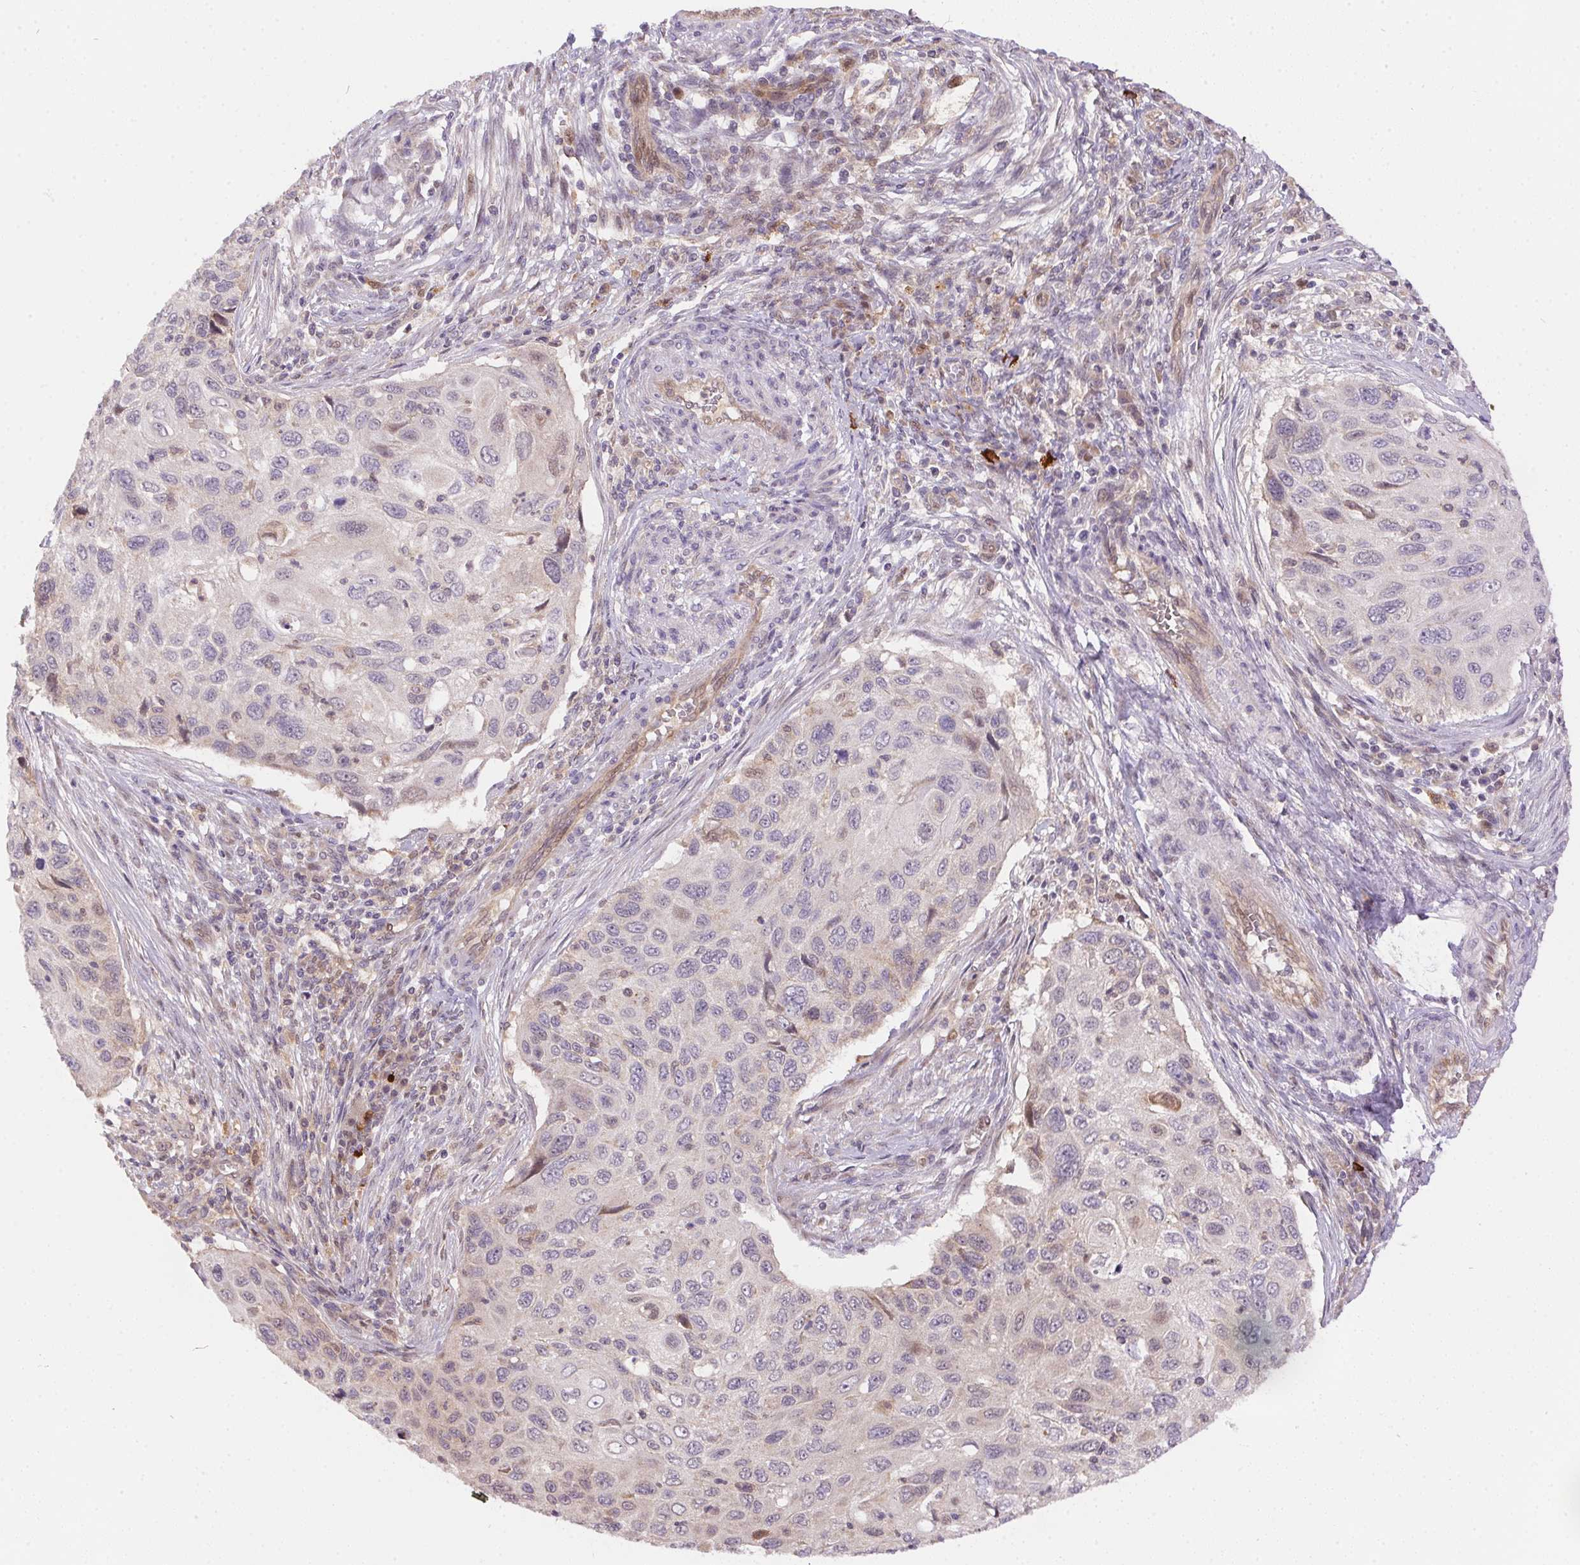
{"staining": {"intensity": "negative", "quantity": "none", "location": "none"}, "tissue": "cervical cancer", "cell_type": "Tumor cells", "image_type": "cancer", "snomed": [{"axis": "morphology", "description": "Squamous cell carcinoma, NOS"}, {"axis": "topography", "description": "Cervix"}], "caption": "The micrograph demonstrates no staining of tumor cells in squamous cell carcinoma (cervical).", "gene": "NUDT16", "patient": {"sex": "female", "age": 70}}